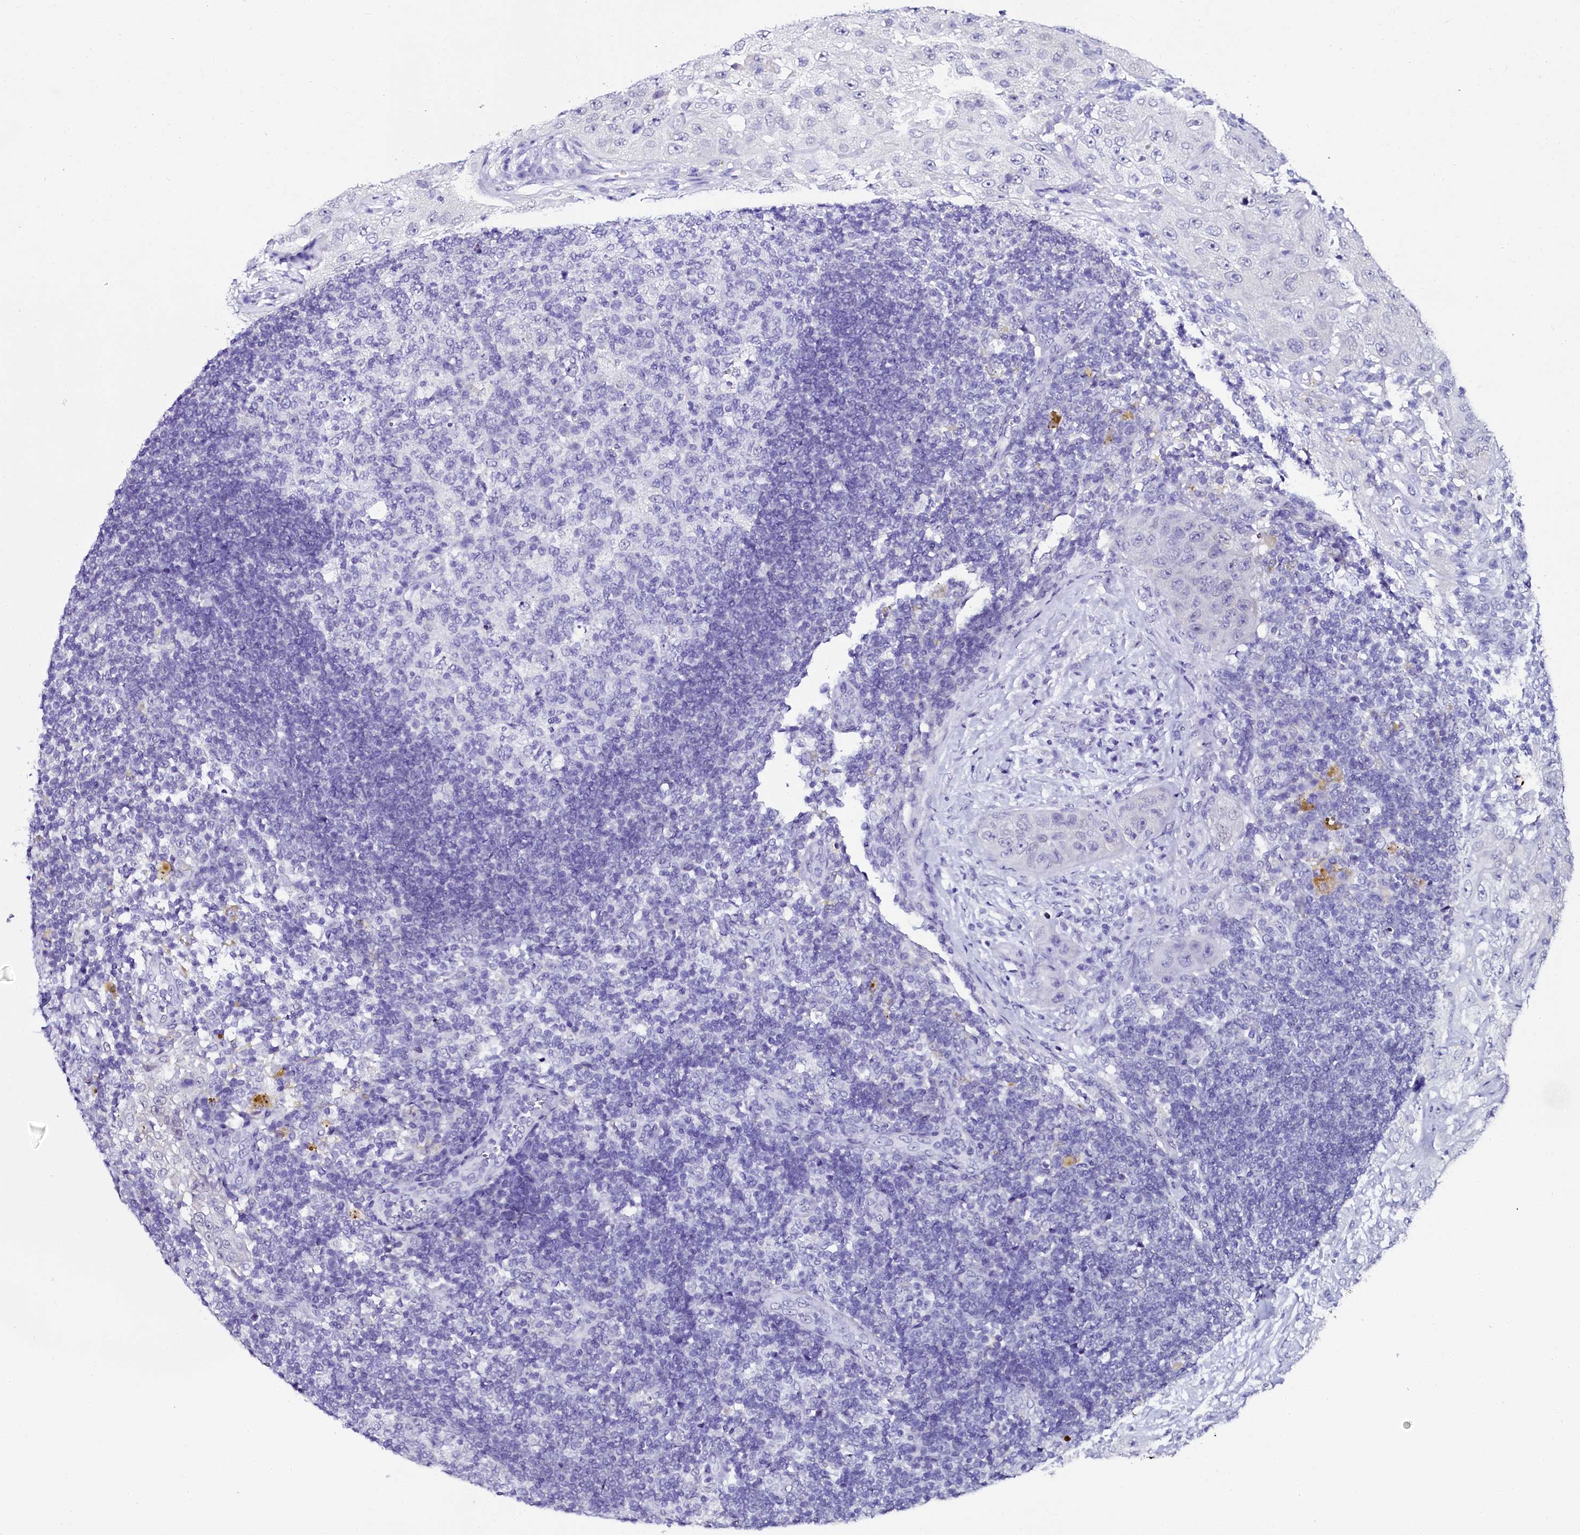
{"staining": {"intensity": "negative", "quantity": "none", "location": "none"}, "tissue": "lymph node", "cell_type": "Germinal center cells", "image_type": "normal", "snomed": [{"axis": "morphology", "description": "Normal tissue, NOS"}, {"axis": "morphology", "description": "Squamous cell carcinoma, metastatic, NOS"}, {"axis": "topography", "description": "Lymph node"}], "caption": "High power microscopy histopathology image of an IHC histopathology image of normal lymph node, revealing no significant expression in germinal center cells. Brightfield microscopy of immunohistochemistry stained with DAB (brown) and hematoxylin (blue), captured at high magnification.", "gene": "SORD", "patient": {"sex": "male", "age": 73}}